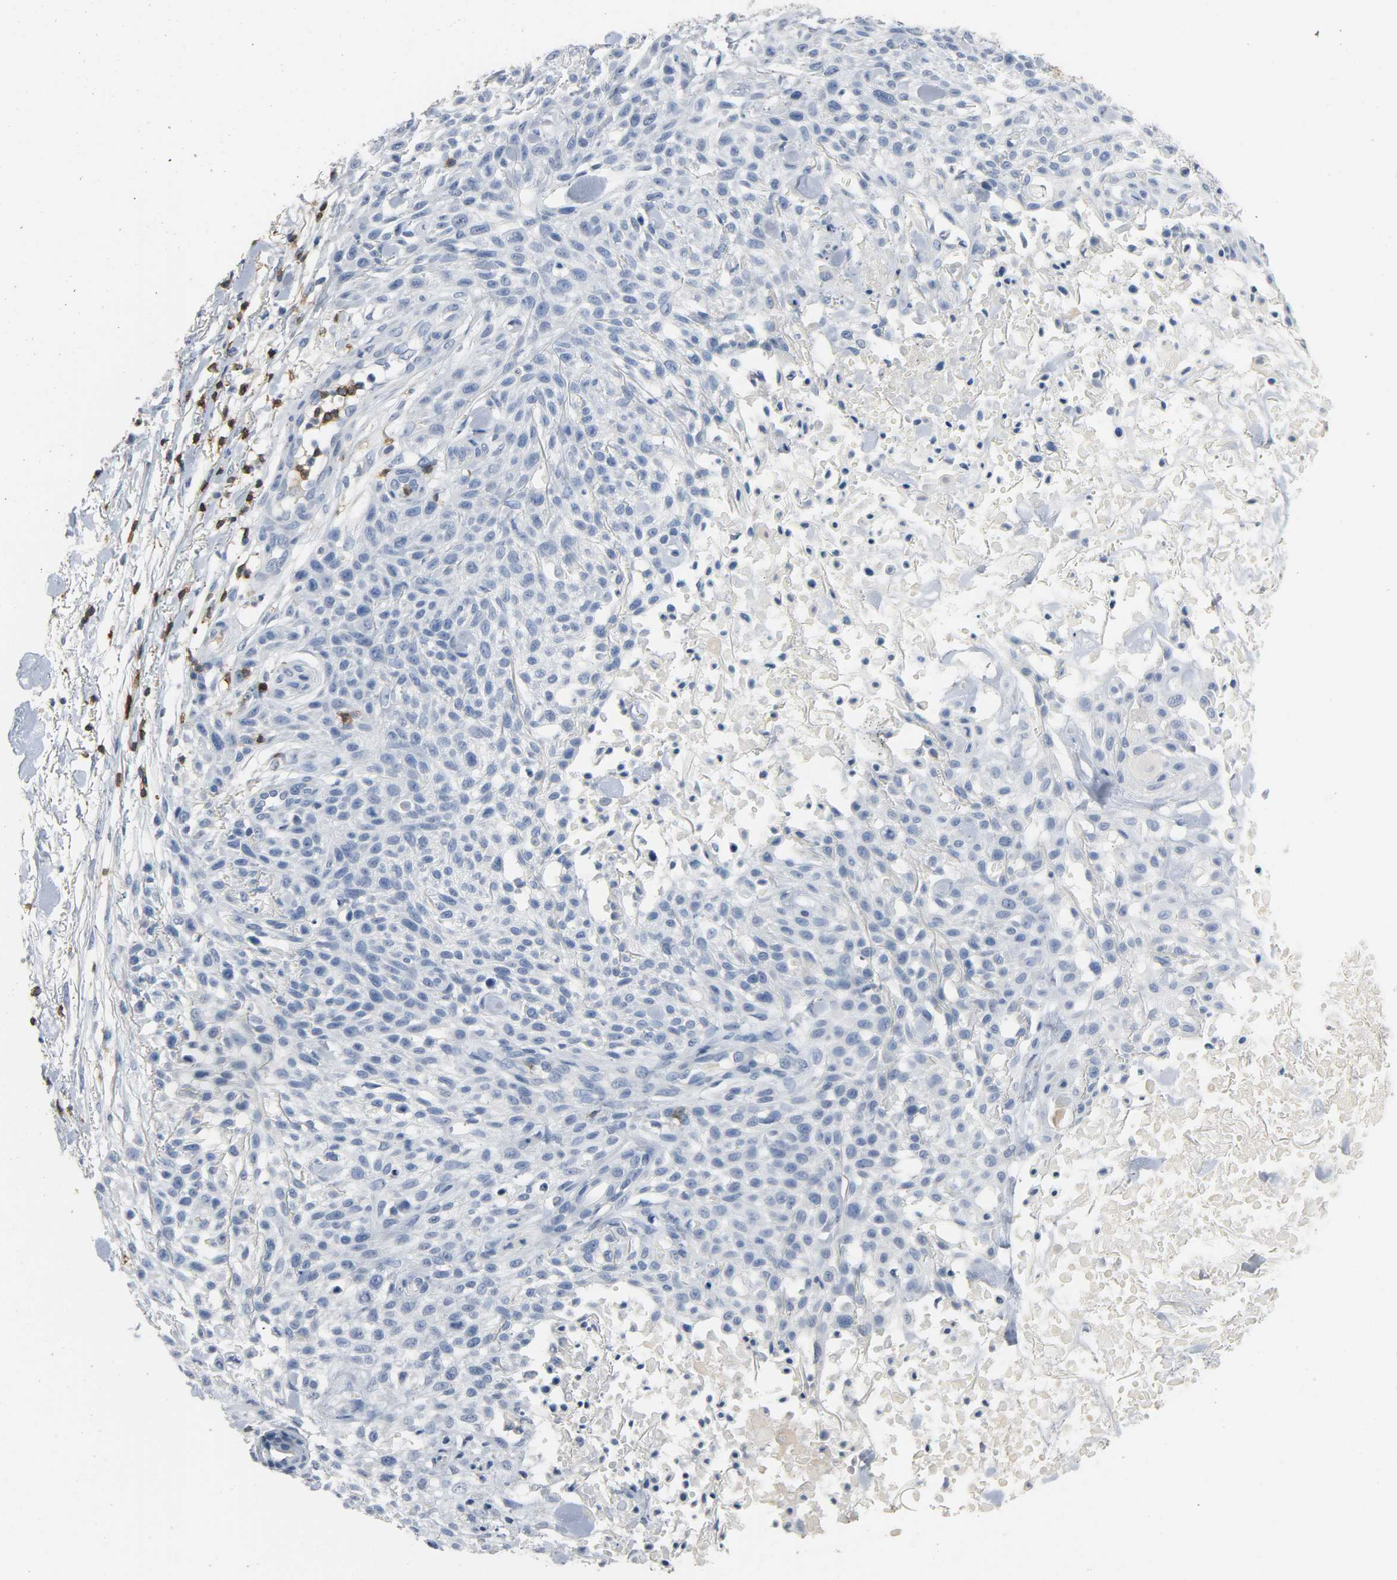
{"staining": {"intensity": "negative", "quantity": "none", "location": "none"}, "tissue": "skin cancer", "cell_type": "Tumor cells", "image_type": "cancer", "snomed": [{"axis": "morphology", "description": "Squamous cell carcinoma, NOS"}, {"axis": "topography", "description": "Skin"}], "caption": "An image of skin cancer stained for a protein reveals no brown staining in tumor cells.", "gene": "LCK", "patient": {"sex": "female", "age": 42}}